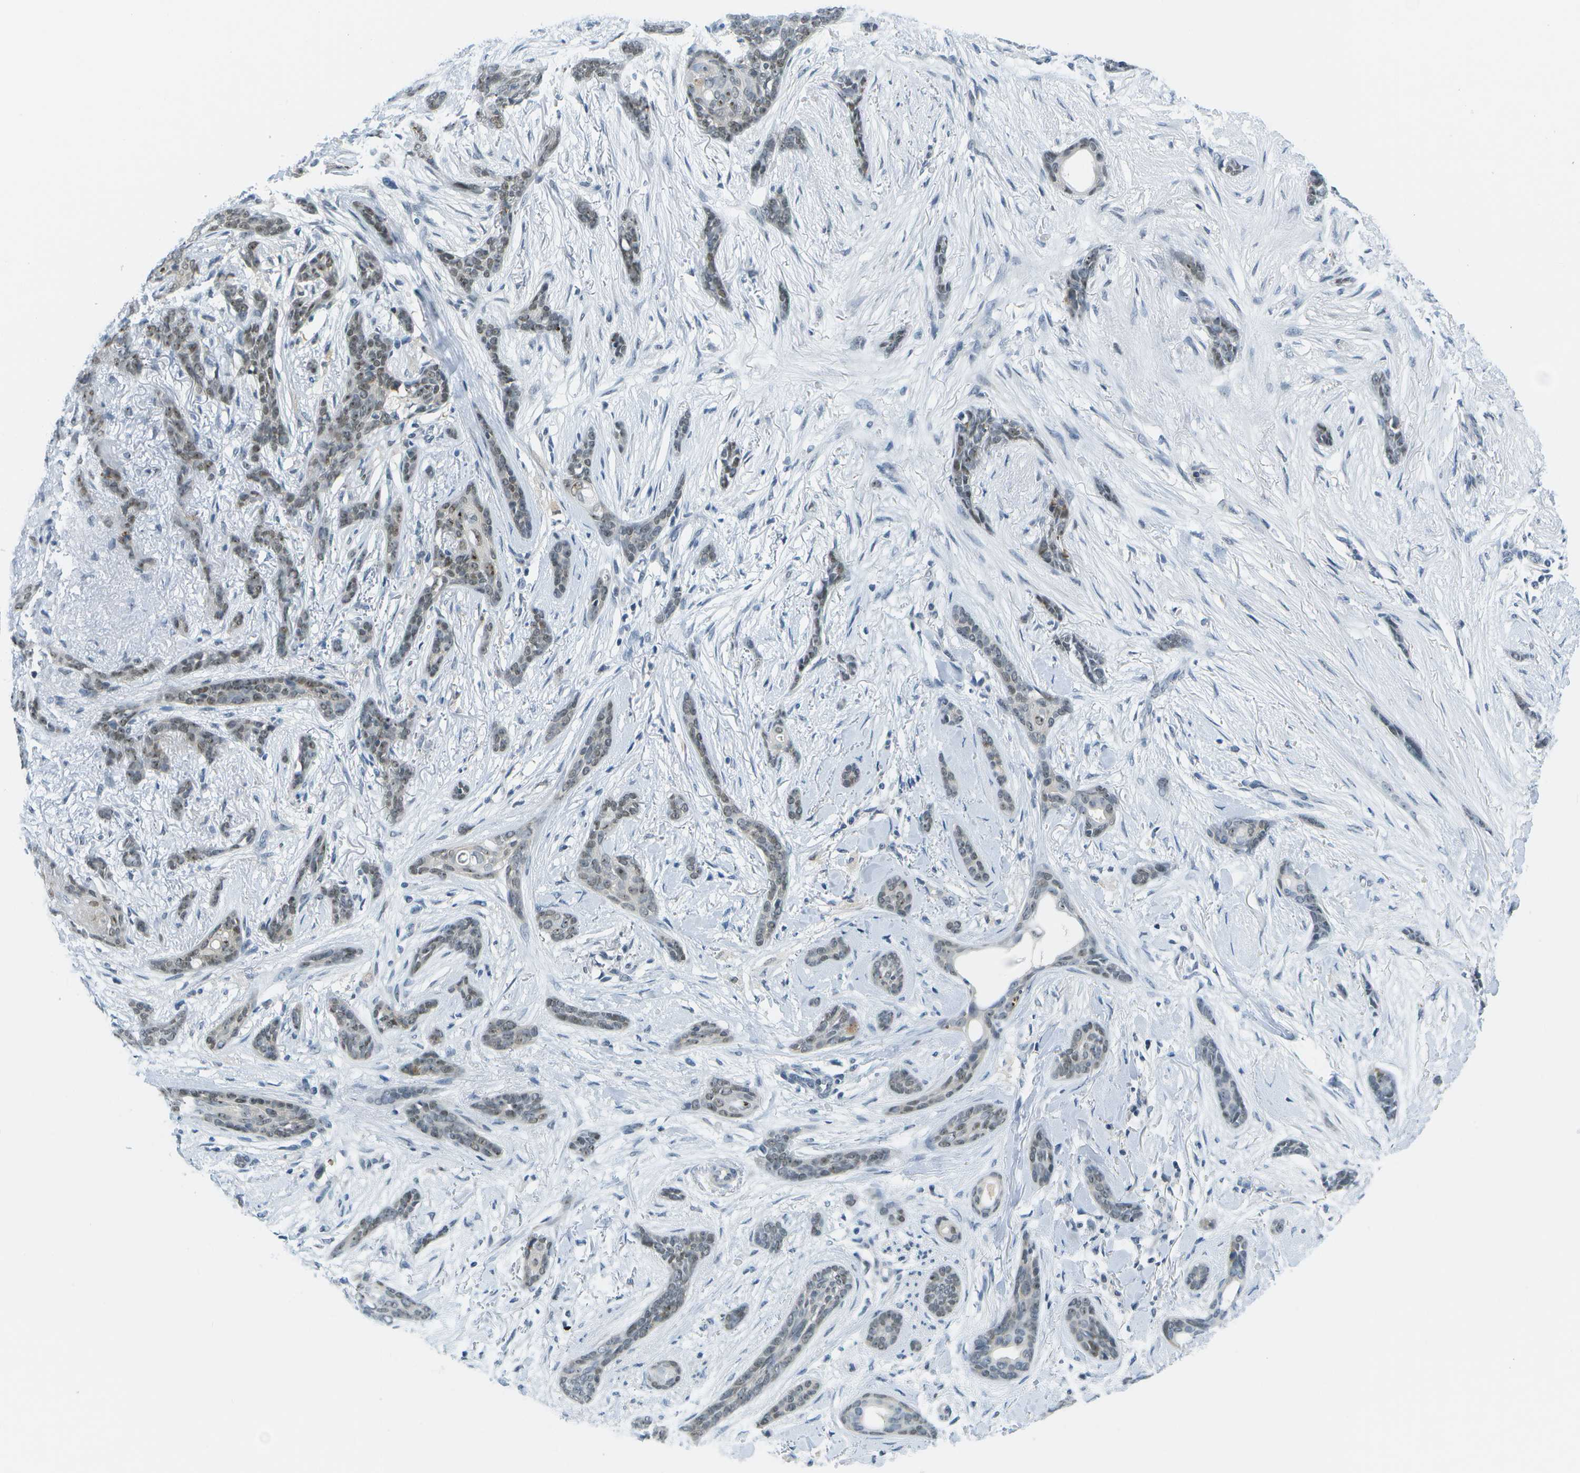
{"staining": {"intensity": "weak", "quantity": "25%-75%", "location": "cytoplasmic/membranous,nuclear"}, "tissue": "skin cancer", "cell_type": "Tumor cells", "image_type": "cancer", "snomed": [{"axis": "morphology", "description": "Basal cell carcinoma"}, {"axis": "morphology", "description": "Adnexal tumor, benign"}, {"axis": "topography", "description": "Skin"}], "caption": "This histopathology image shows immunohistochemistry staining of human skin basal cell carcinoma, with low weak cytoplasmic/membranous and nuclear positivity in about 25%-75% of tumor cells.", "gene": "PITHD1", "patient": {"sex": "female", "age": 42}}